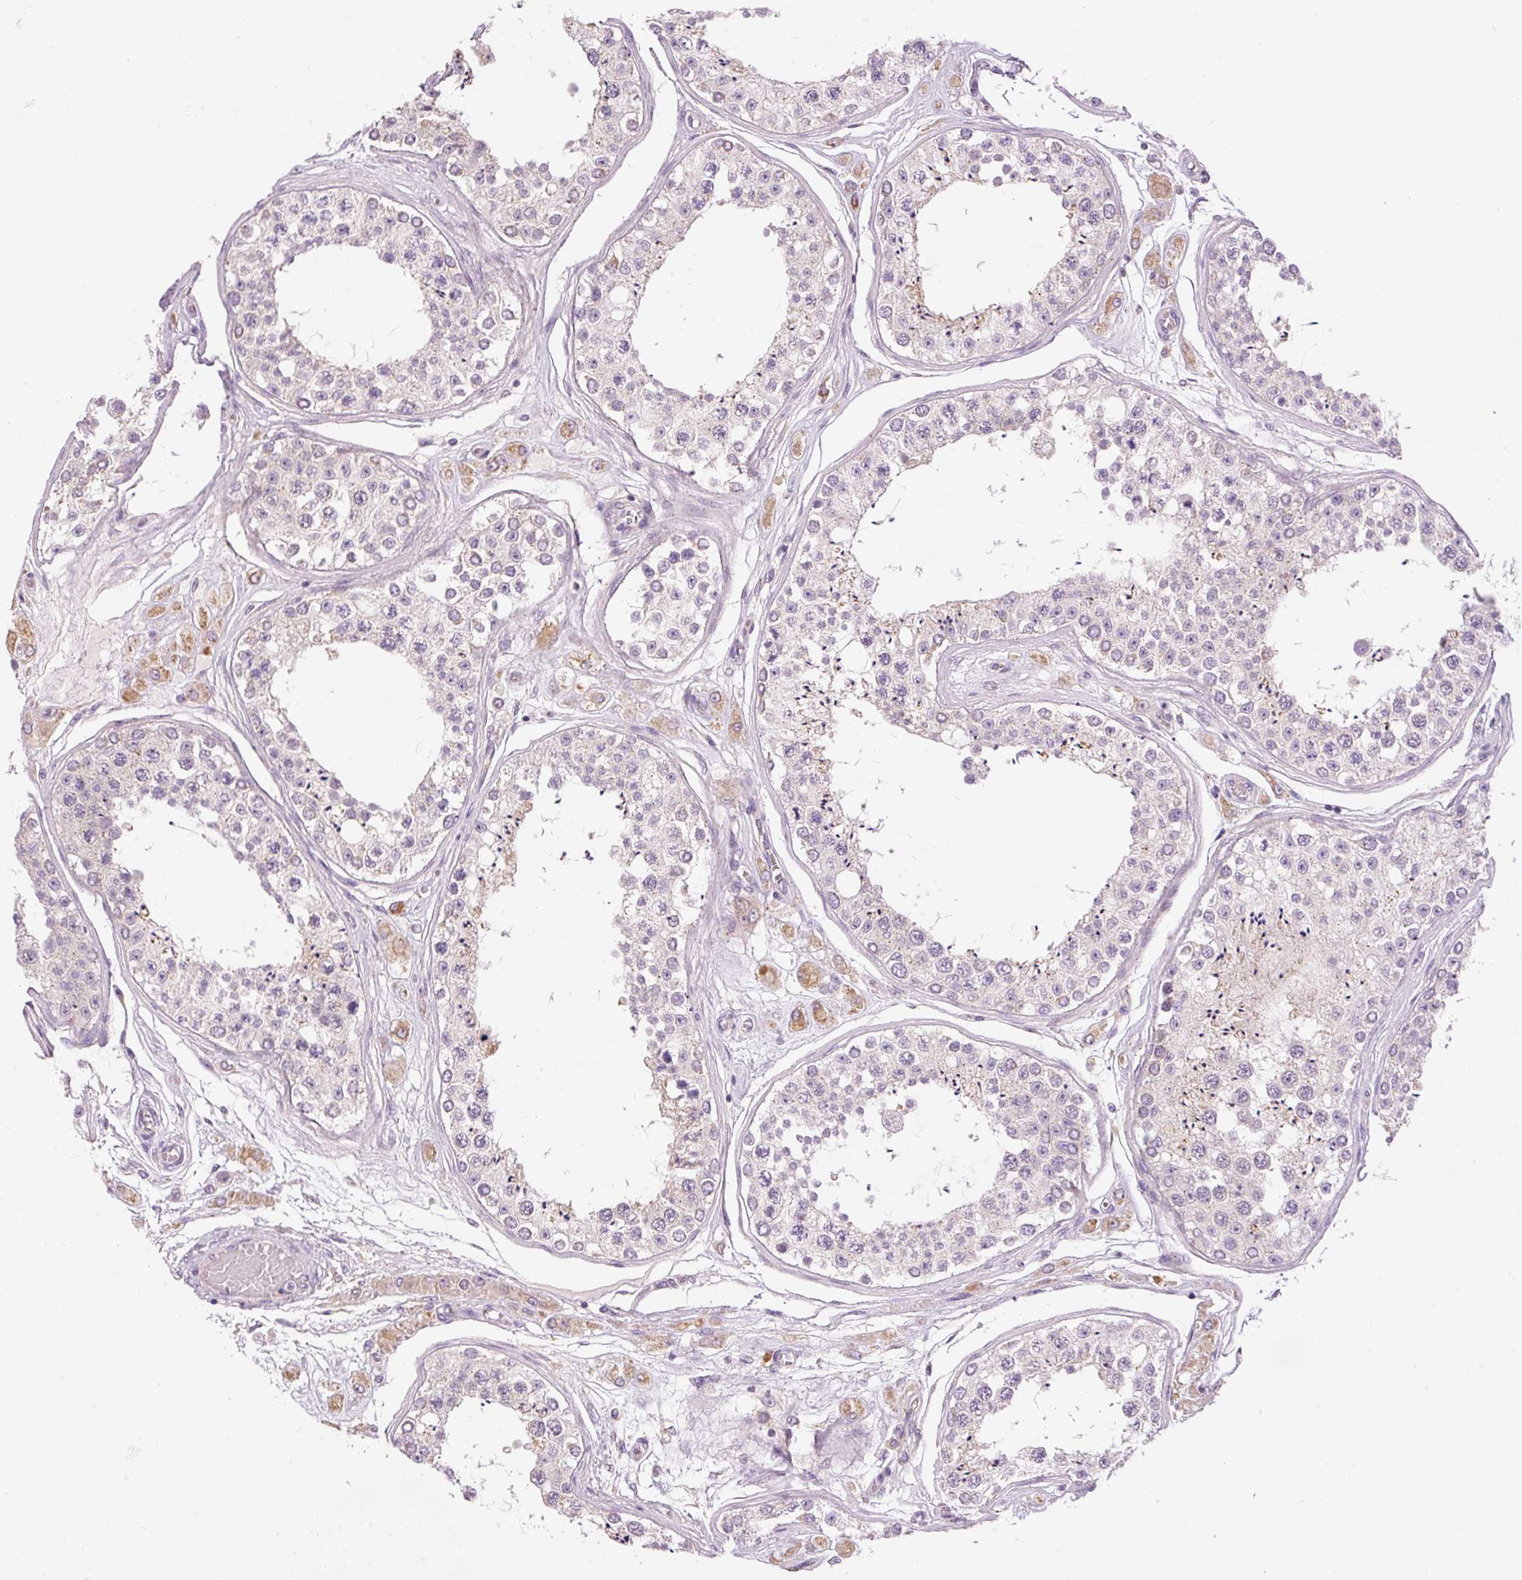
{"staining": {"intensity": "negative", "quantity": "none", "location": "none"}, "tissue": "testis", "cell_type": "Cells in seminiferous ducts", "image_type": "normal", "snomed": [{"axis": "morphology", "description": "Normal tissue, NOS"}, {"axis": "topography", "description": "Testis"}], "caption": "Human testis stained for a protein using immunohistochemistry (IHC) reveals no expression in cells in seminiferous ducts.", "gene": "PNPLA5", "patient": {"sex": "male", "age": 25}}